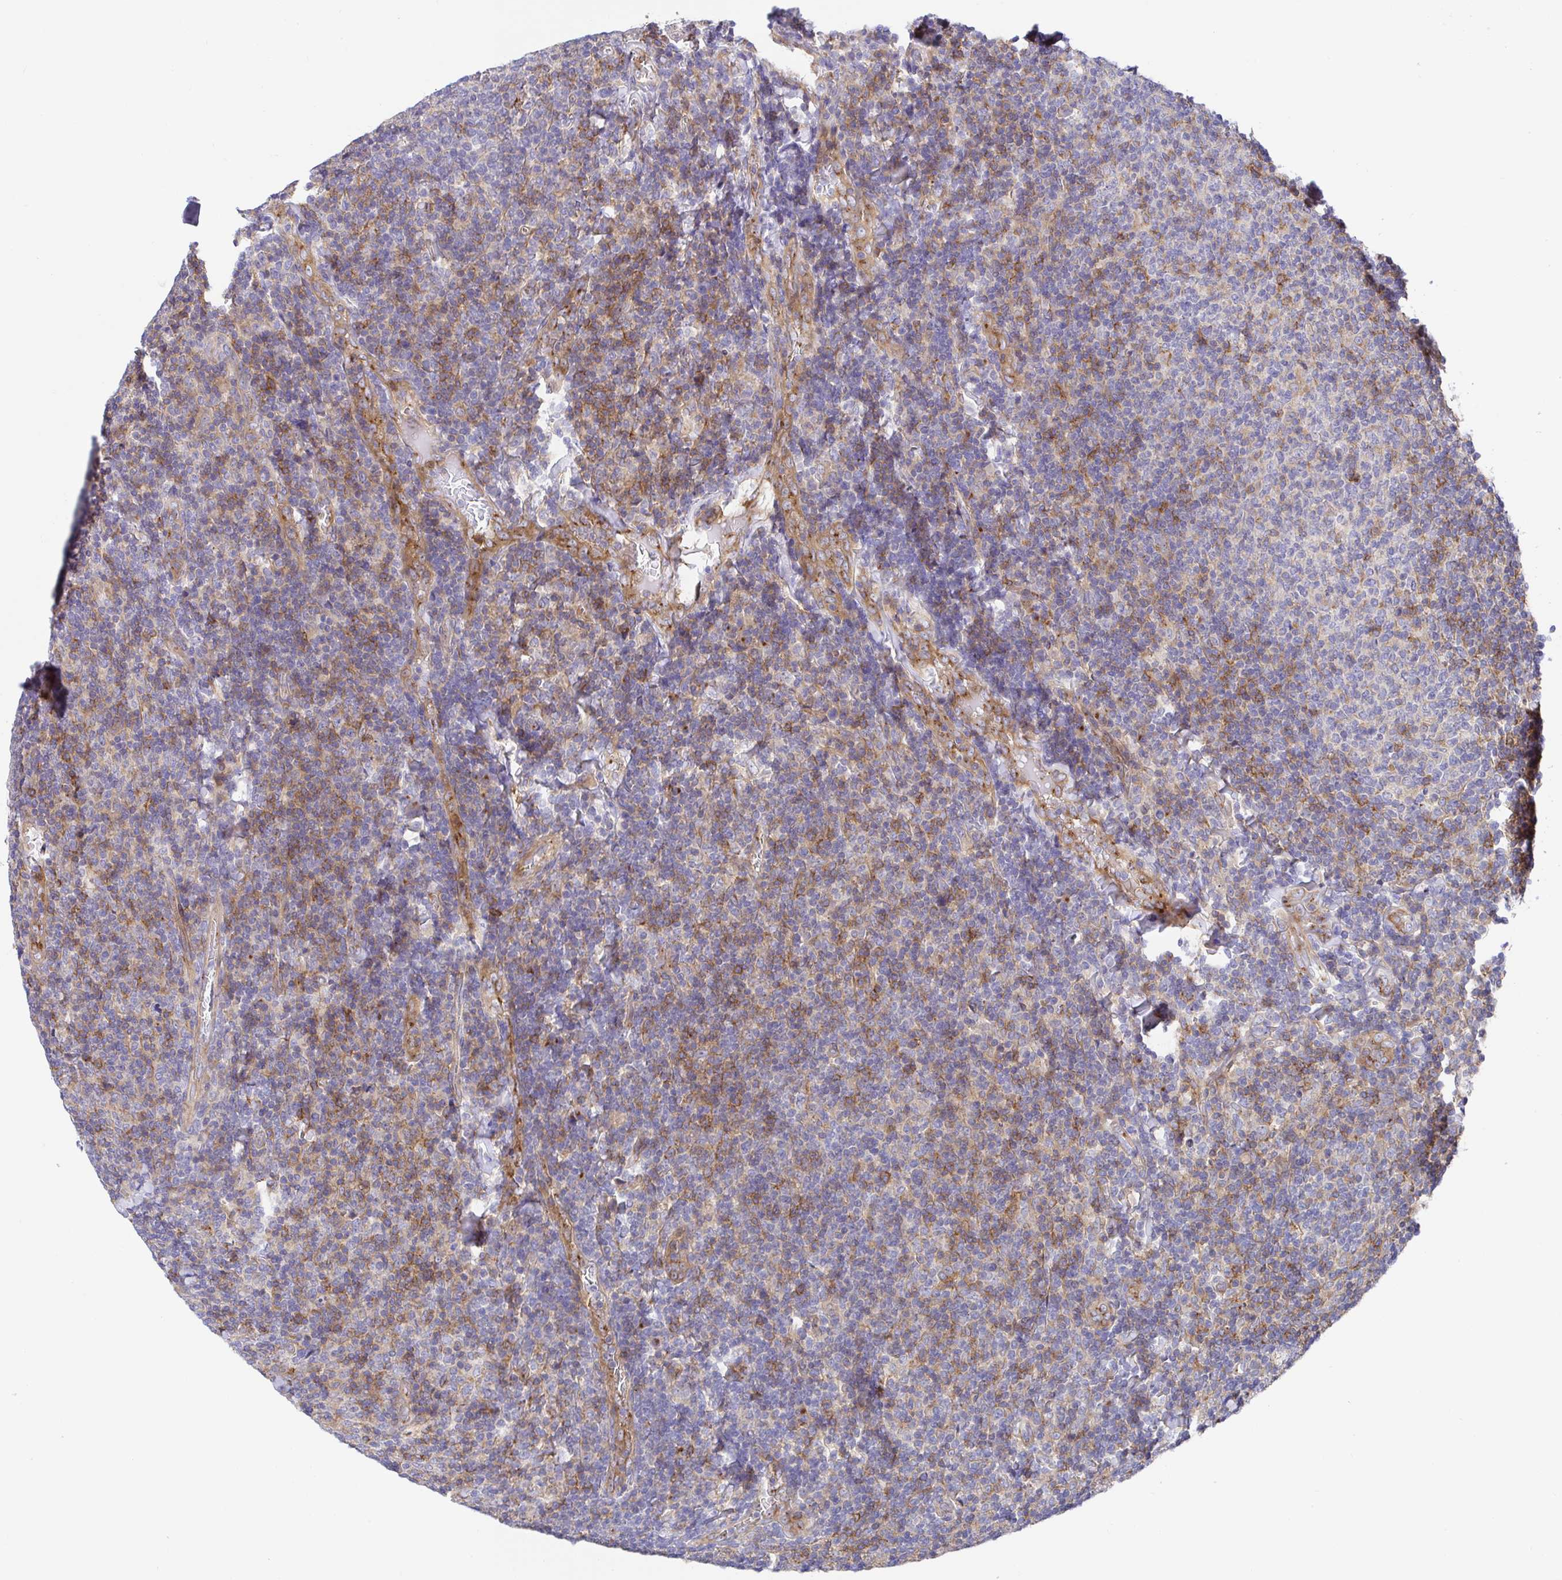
{"staining": {"intensity": "moderate", "quantity": "<25%", "location": "cytoplasmic/membranous"}, "tissue": "lymphoma", "cell_type": "Tumor cells", "image_type": "cancer", "snomed": [{"axis": "morphology", "description": "Malignant lymphoma, non-Hodgkin's type, Low grade"}, {"axis": "topography", "description": "Lymph node"}], "caption": "Immunohistochemistry (IHC) of human lymphoma reveals low levels of moderate cytoplasmic/membranous expression in about <25% of tumor cells.", "gene": "GOLGA1", "patient": {"sex": "male", "age": 52}}